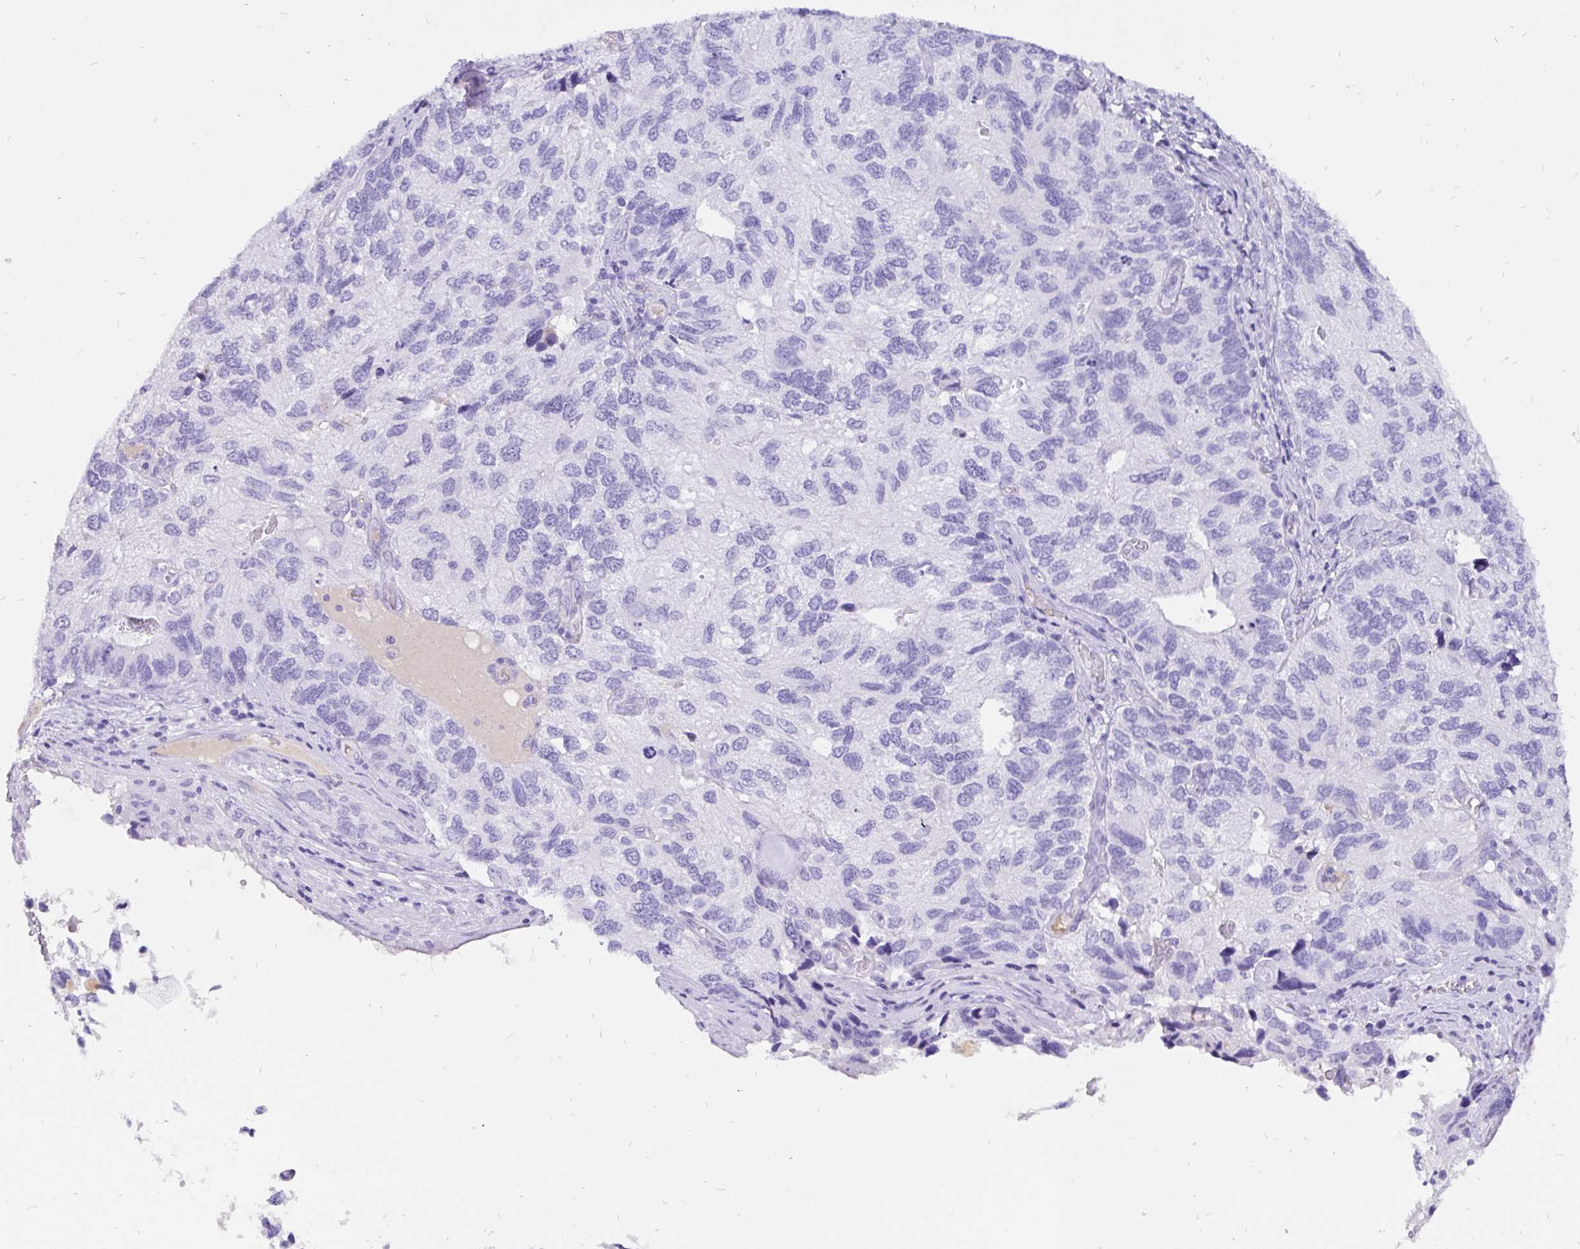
{"staining": {"intensity": "negative", "quantity": "none", "location": "none"}, "tissue": "endometrial cancer", "cell_type": "Tumor cells", "image_type": "cancer", "snomed": [{"axis": "morphology", "description": "Carcinoma, NOS"}, {"axis": "topography", "description": "Uterus"}], "caption": "This is an IHC micrograph of human endometrial cancer. There is no positivity in tumor cells.", "gene": "KRT13", "patient": {"sex": "female", "age": 76}}